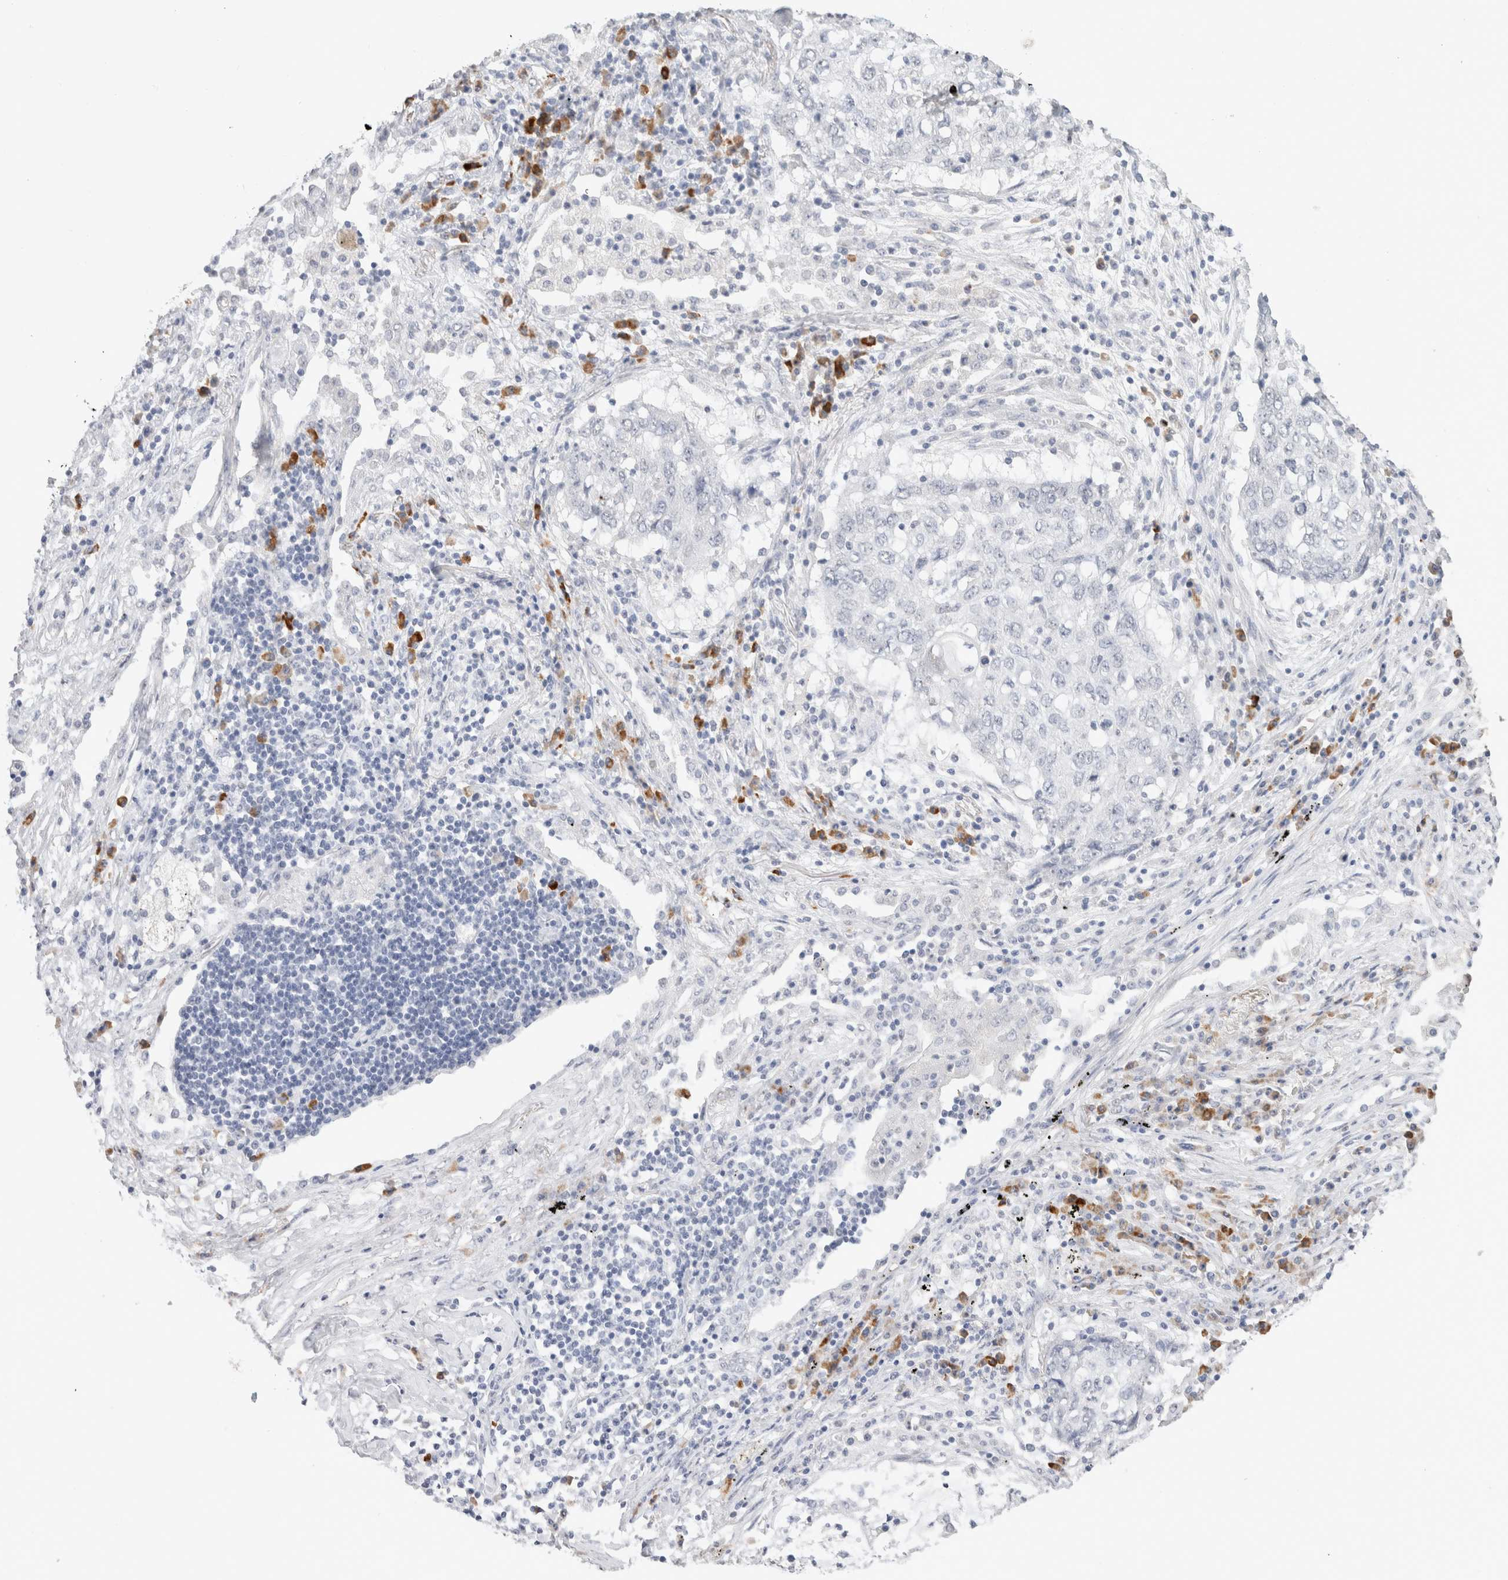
{"staining": {"intensity": "negative", "quantity": "none", "location": "none"}, "tissue": "lung cancer", "cell_type": "Tumor cells", "image_type": "cancer", "snomed": [{"axis": "morphology", "description": "Squamous cell carcinoma, NOS"}, {"axis": "topography", "description": "Lung"}], "caption": "Tumor cells show no significant expression in lung cancer (squamous cell carcinoma). The staining was performed using DAB to visualize the protein expression in brown, while the nuclei were stained in blue with hematoxylin (Magnification: 20x).", "gene": "CD80", "patient": {"sex": "female", "age": 63}}